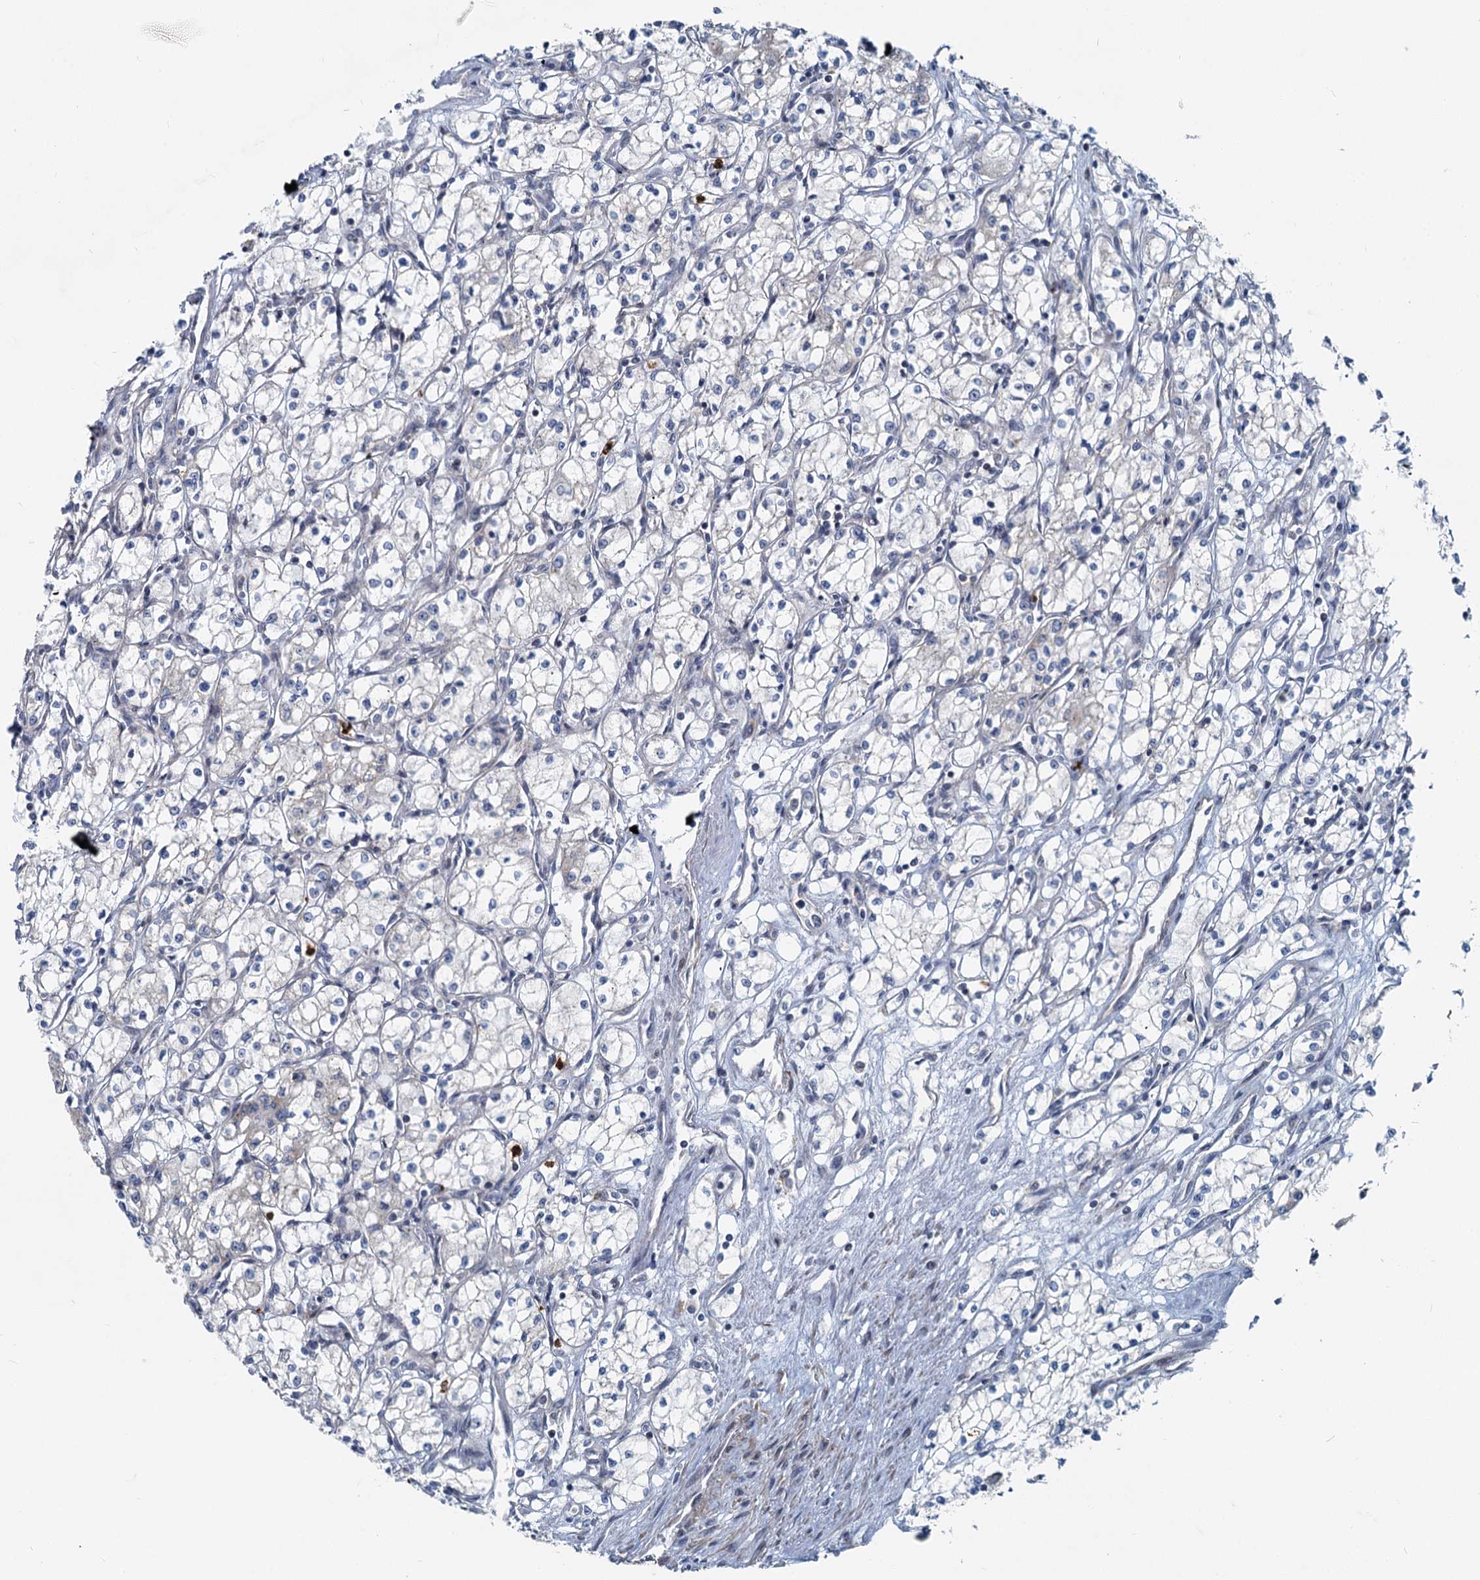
{"staining": {"intensity": "negative", "quantity": "none", "location": "none"}, "tissue": "renal cancer", "cell_type": "Tumor cells", "image_type": "cancer", "snomed": [{"axis": "morphology", "description": "Adenocarcinoma, NOS"}, {"axis": "topography", "description": "Kidney"}], "caption": "Tumor cells are negative for protein expression in human renal adenocarcinoma.", "gene": "ADCY2", "patient": {"sex": "male", "age": 59}}